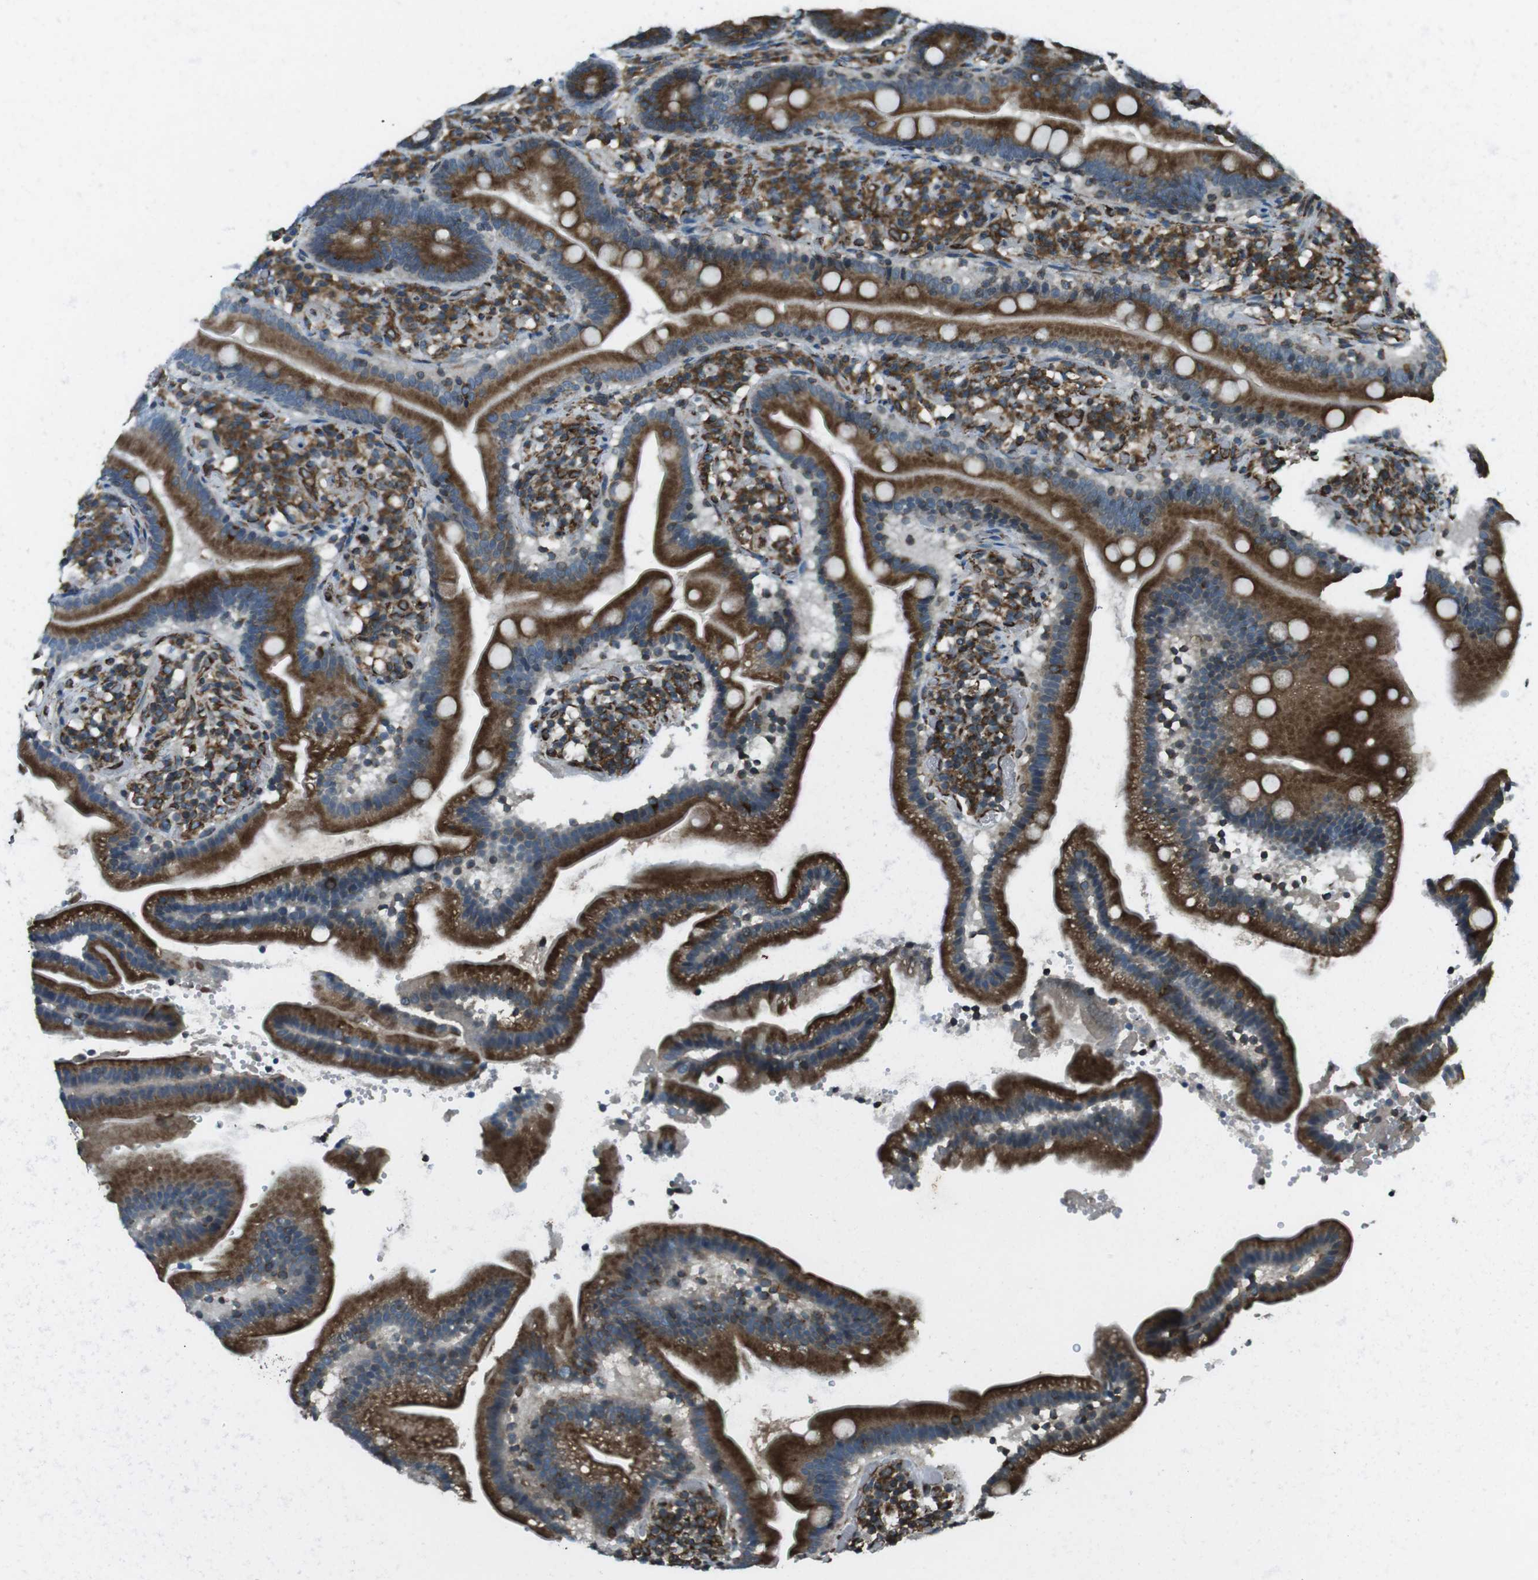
{"staining": {"intensity": "strong", "quantity": ">75%", "location": "cytoplasmic/membranous"}, "tissue": "duodenum", "cell_type": "Glandular cells", "image_type": "normal", "snomed": [{"axis": "morphology", "description": "Normal tissue, NOS"}, {"axis": "topography", "description": "Duodenum"}], "caption": "Benign duodenum was stained to show a protein in brown. There is high levels of strong cytoplasmic/membranous staining in approximately >75% of glandular cells. (Stains: DAB in brown, nuclei in blue, Microscopy: brightfield microscopy at high magnification).", "gene": "KTN1", "patient": {"sex": "male", "age": 66}}